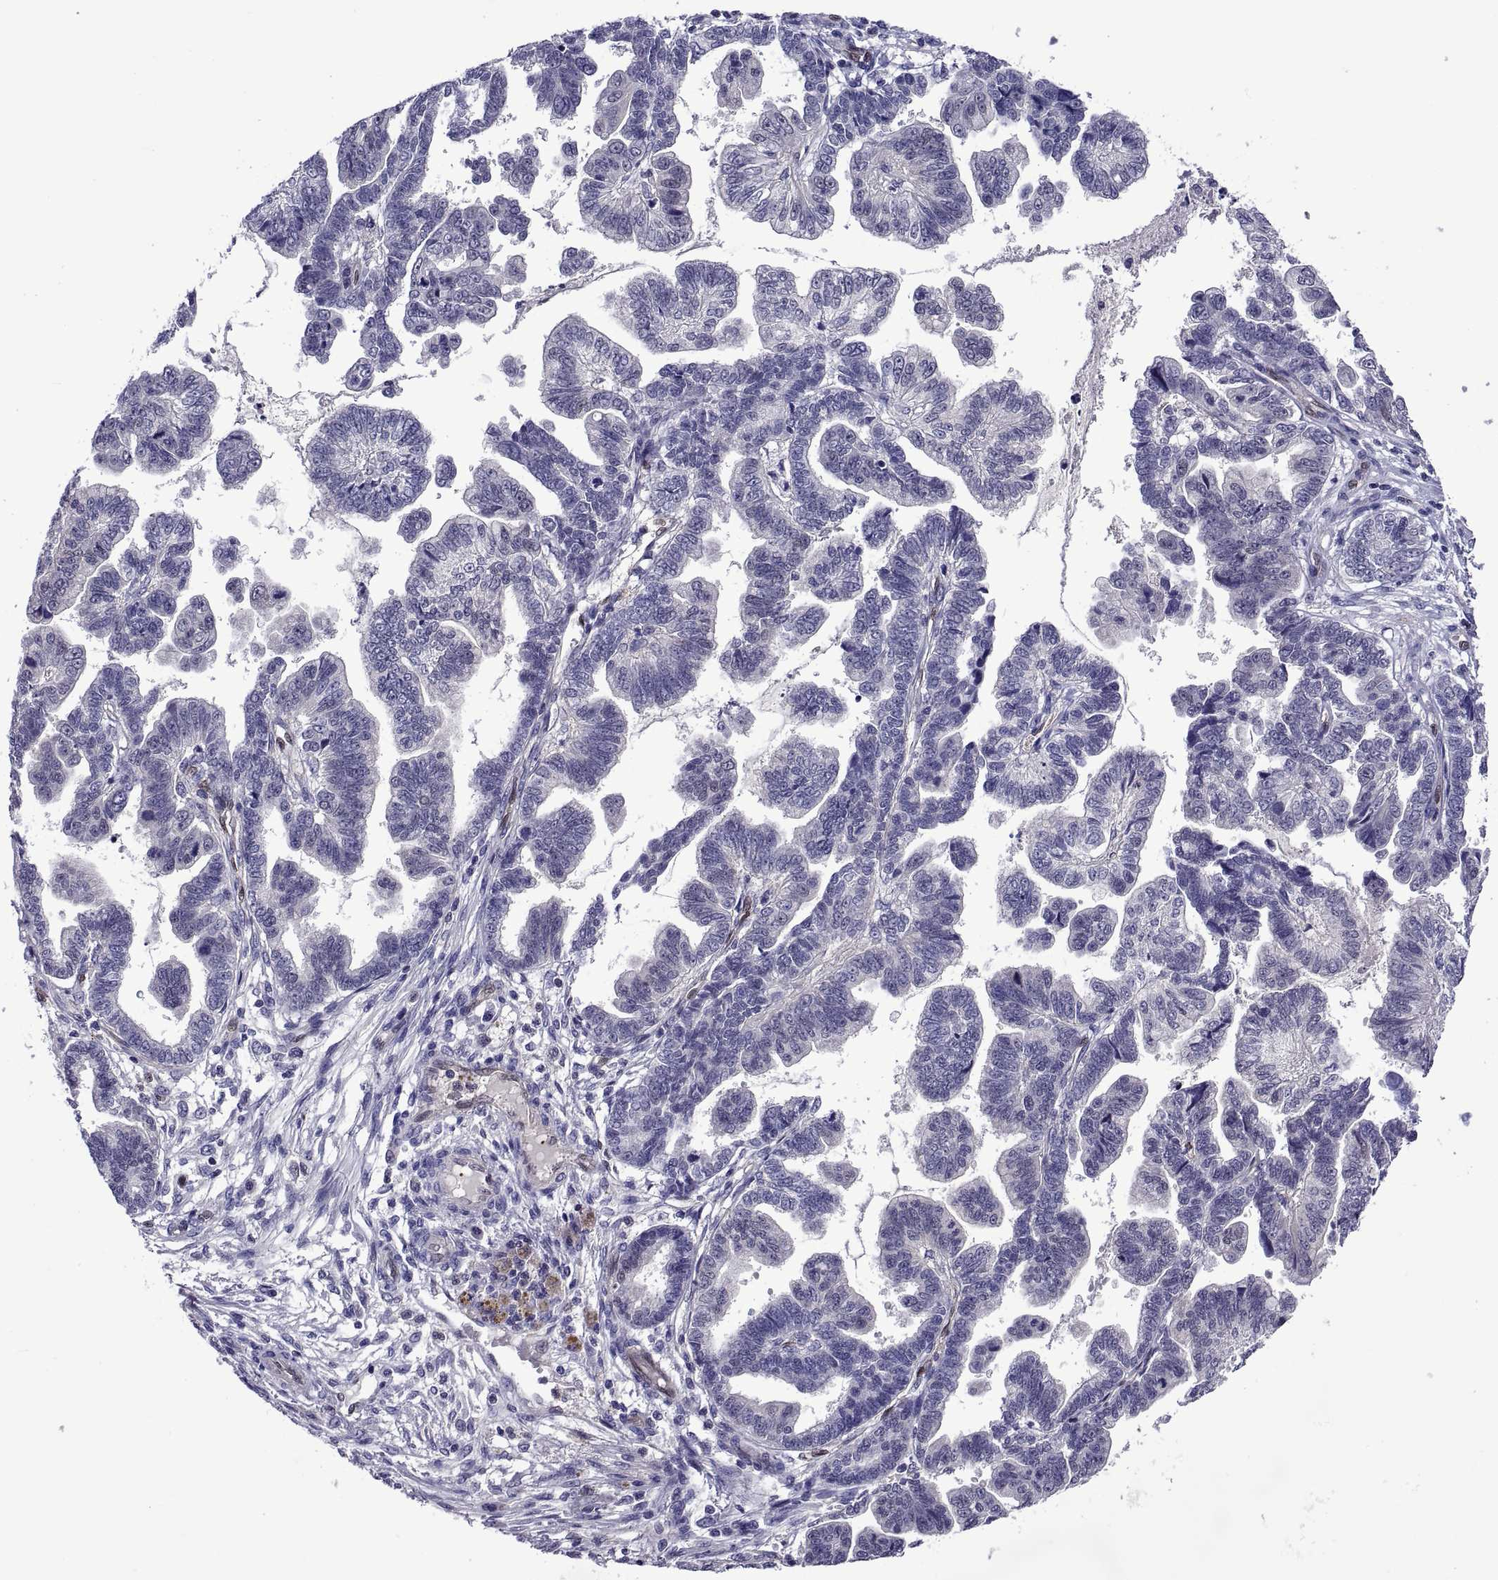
{"staining": {"intensity": "negative", "quantity": "none", "location": "none"}, "tissue": "stomach cancer", "cell_type": "Tumor cells", "image_type": "cancer", "snomed": [{"axis": "morphology", "description": "Adenocarcinoma, NOS"}, {"axis": "topography", "description": "Stomach"}], "caption": "High magnification brightfield microscopy of stomach cancer stained with DAB (3,3'-diaminobenzidine) (brown) and counterstained with hematoxylin (blue): tumor cells show no significant positivity.", "gene": "LCN9", "patient": {"sex": "male", "age": 83}}